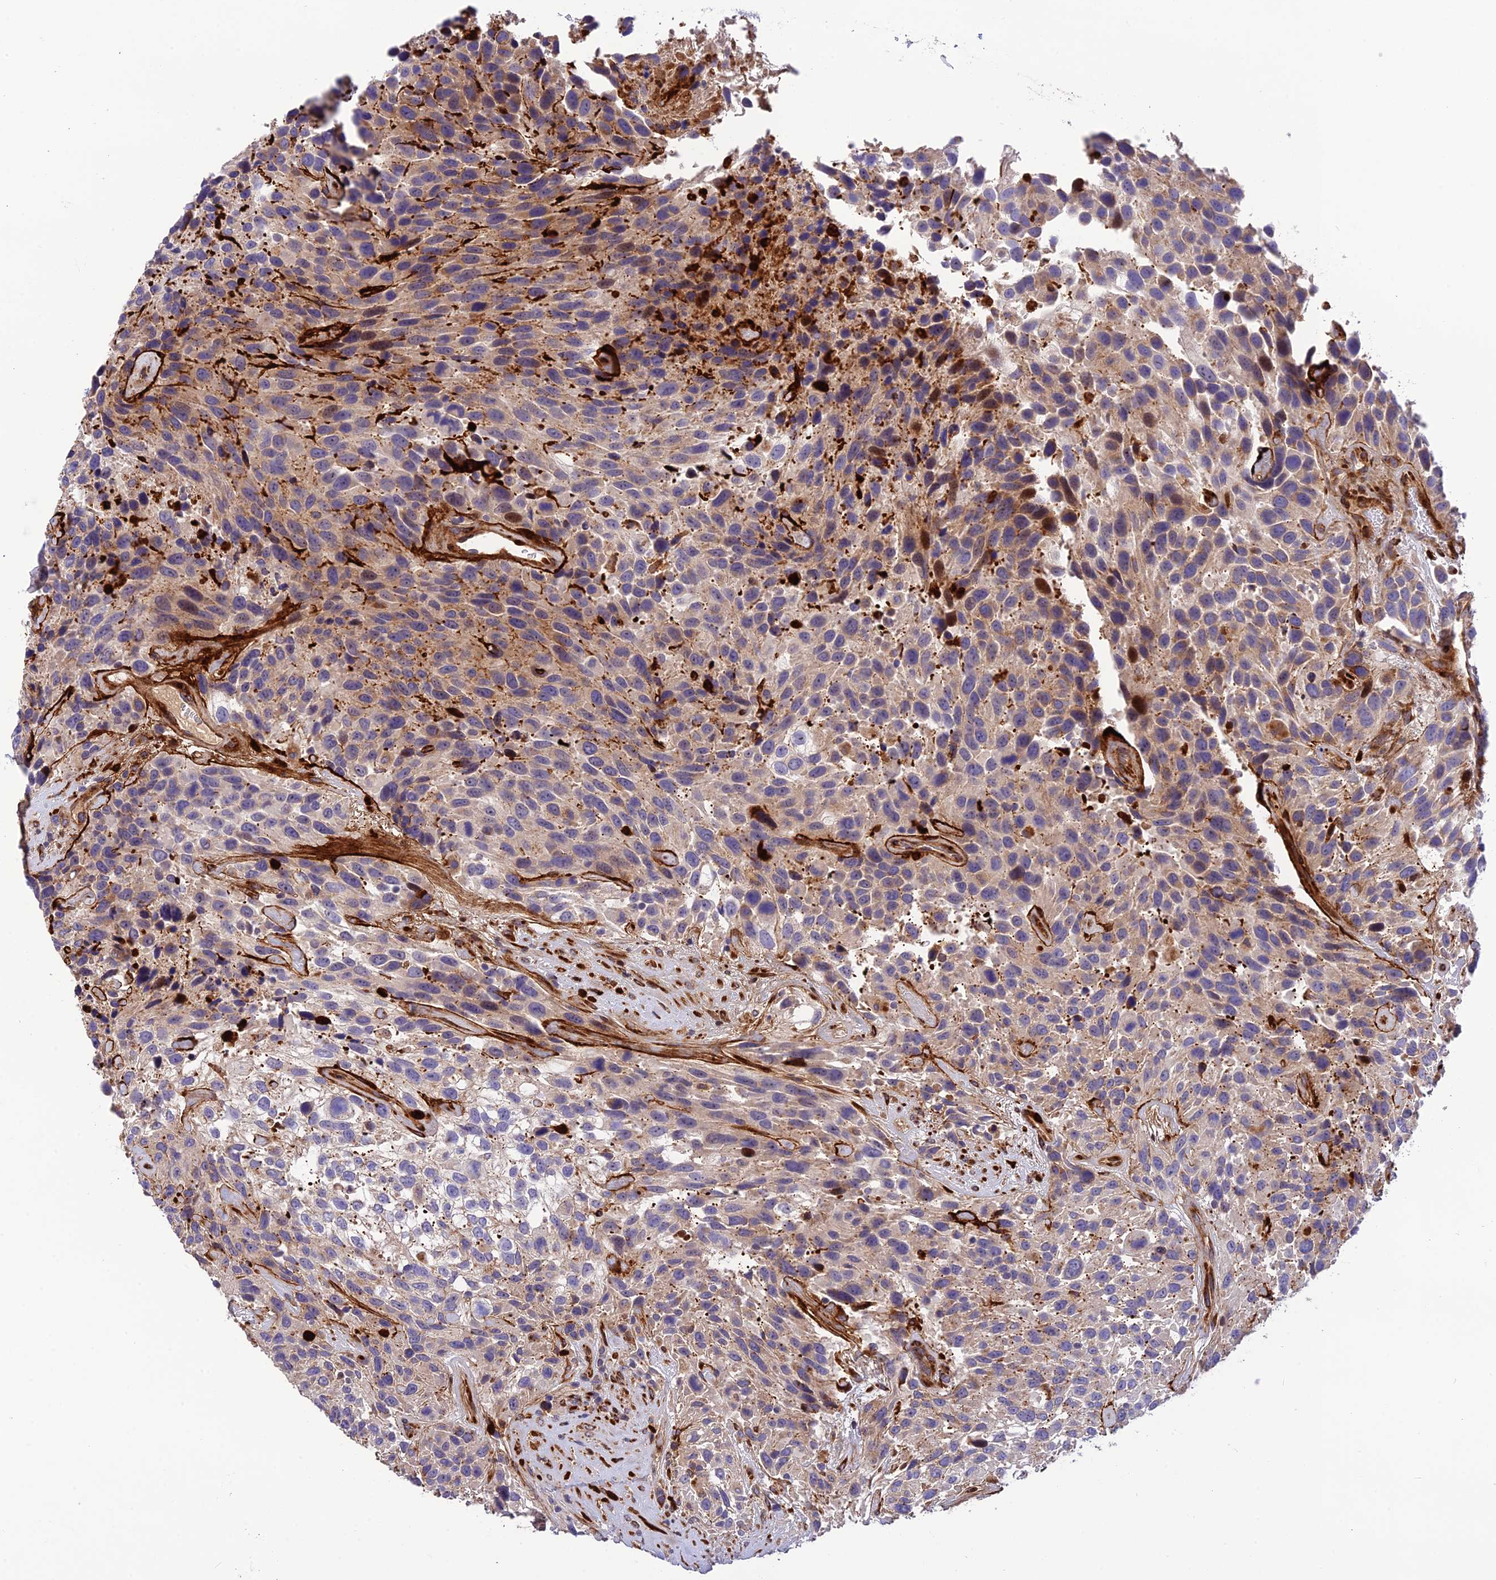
{"staining": {"intensity": "moderate", "quantity": "<25%", "location": "cytoplasmic/membranous,nuclear"}, "tissue": "urothelial cancer", "cell_type": "Tumor cells", "image_type": "cancer", "snomed": [{"axis": "morphology", "description": "Urothelial carcinoma, High grade"}, {"axis": "topography", "description": "Urinary bladder"}], "caption": "There is low levels of moderate cytoplasmic/membranous and nuclear positivity in tumor cells of urothelial cancer, as demonstrated by immunohistochemical staining (brown color).", "gene": "CPSF4L", "patient": {"sex": "female", "age": 70}}